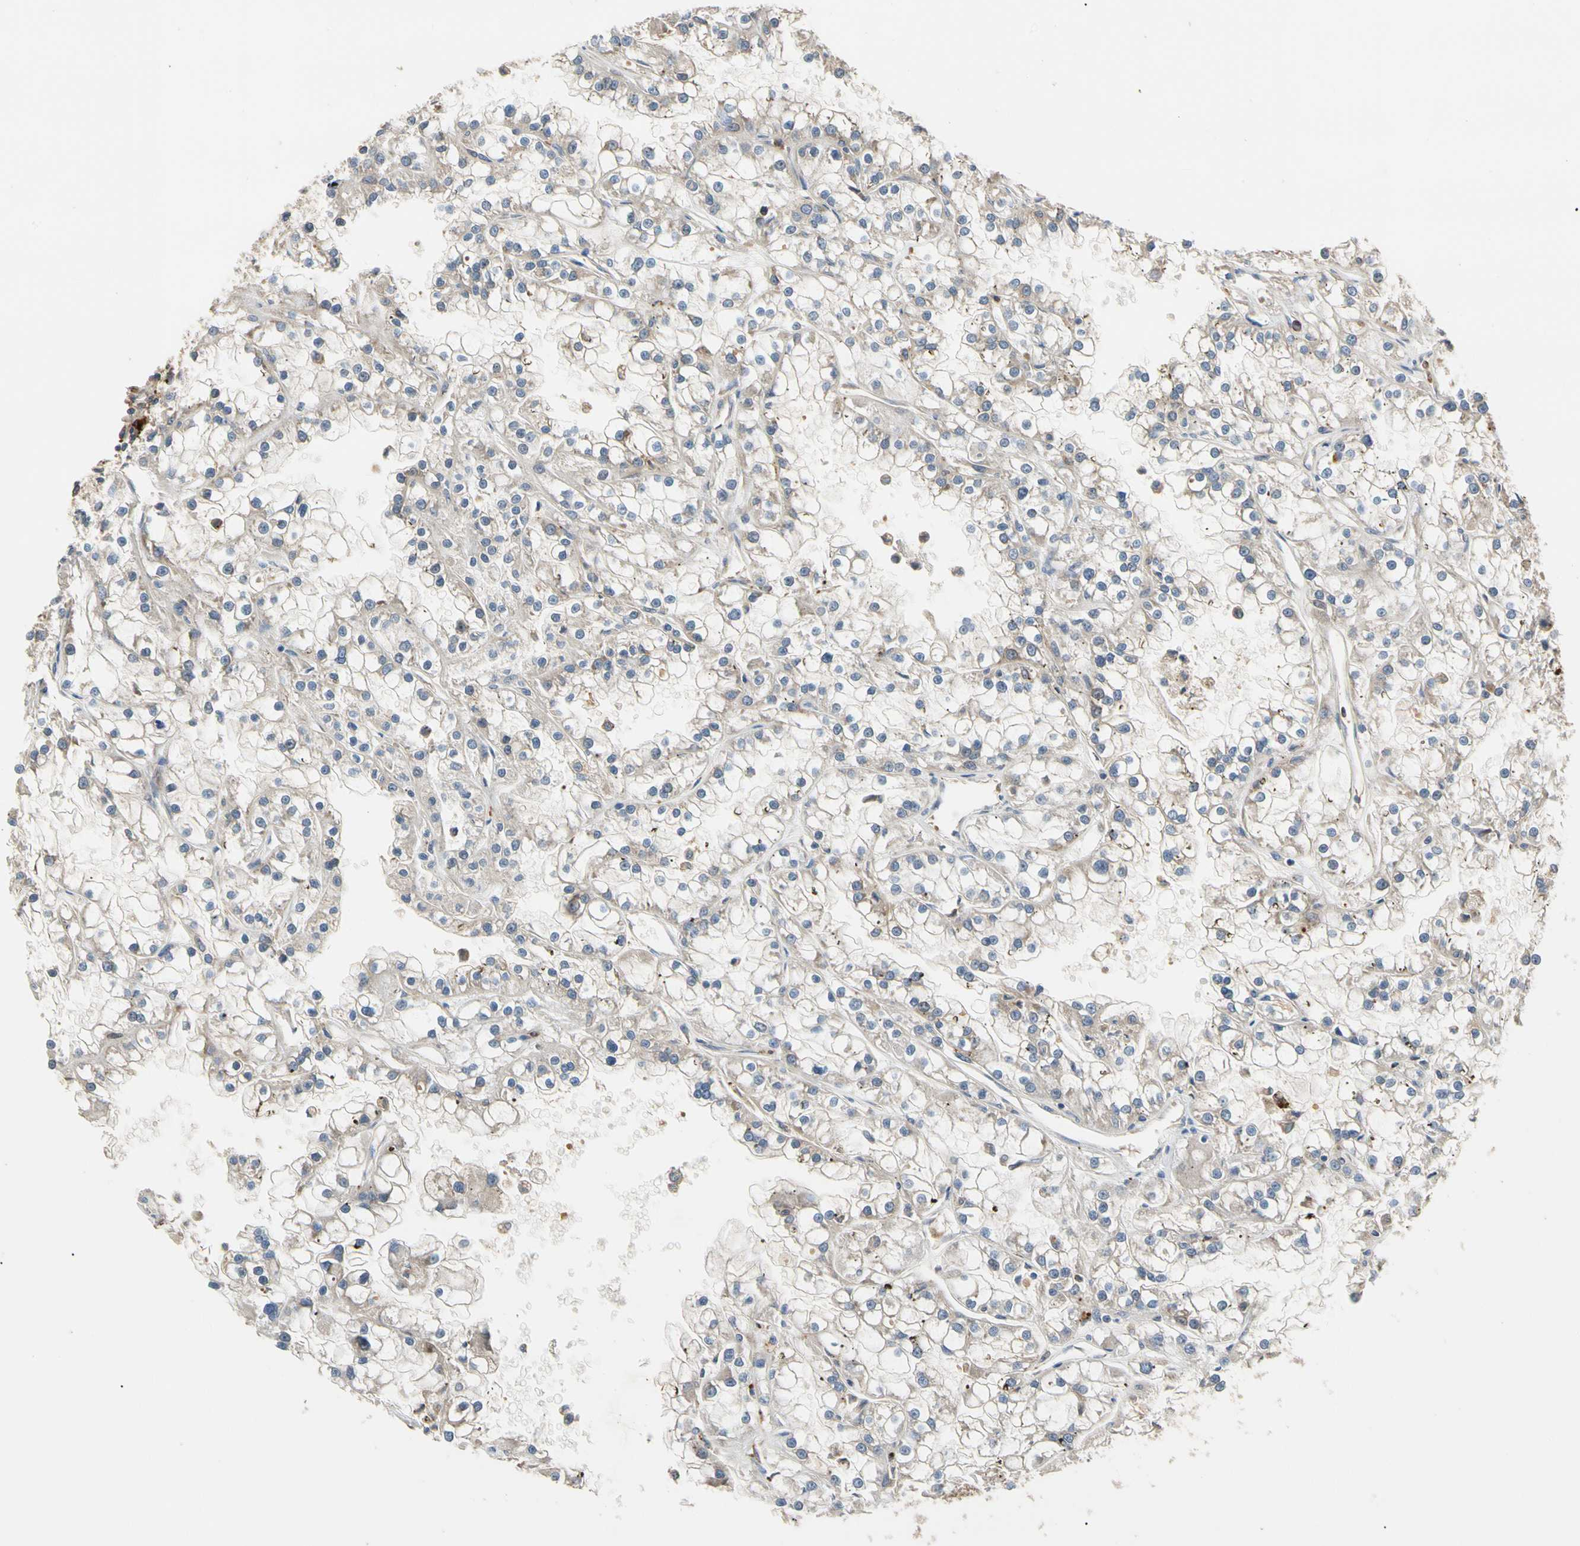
{"staining": {"intensity": "moderate", "quantity": "25%-75%", "location": "cytoplasmic/membranous"}, "tissue": "renal cancer", "cell_type": "Tumor cells", "image_type": "cancer", "snomed": [{"axis": "morphology", "description": "Adenocarcinoma, NOS"}, {"axis": "topography", "description": "Kidney"}], "caption": "Renal adenocarcinoma stained with DAB (3,3'-diaminobenzidine) IHC shows medium levels of moderate cytoplasmic/membranous expression in about 25%-75% of tumor cells. The staining was performed using DAB, with brown indicating positive protein expression. Nuclei are stained blue with hematoxylin.", "gene": "FGD6", "patient": {"sex": "female", "age": 52}}